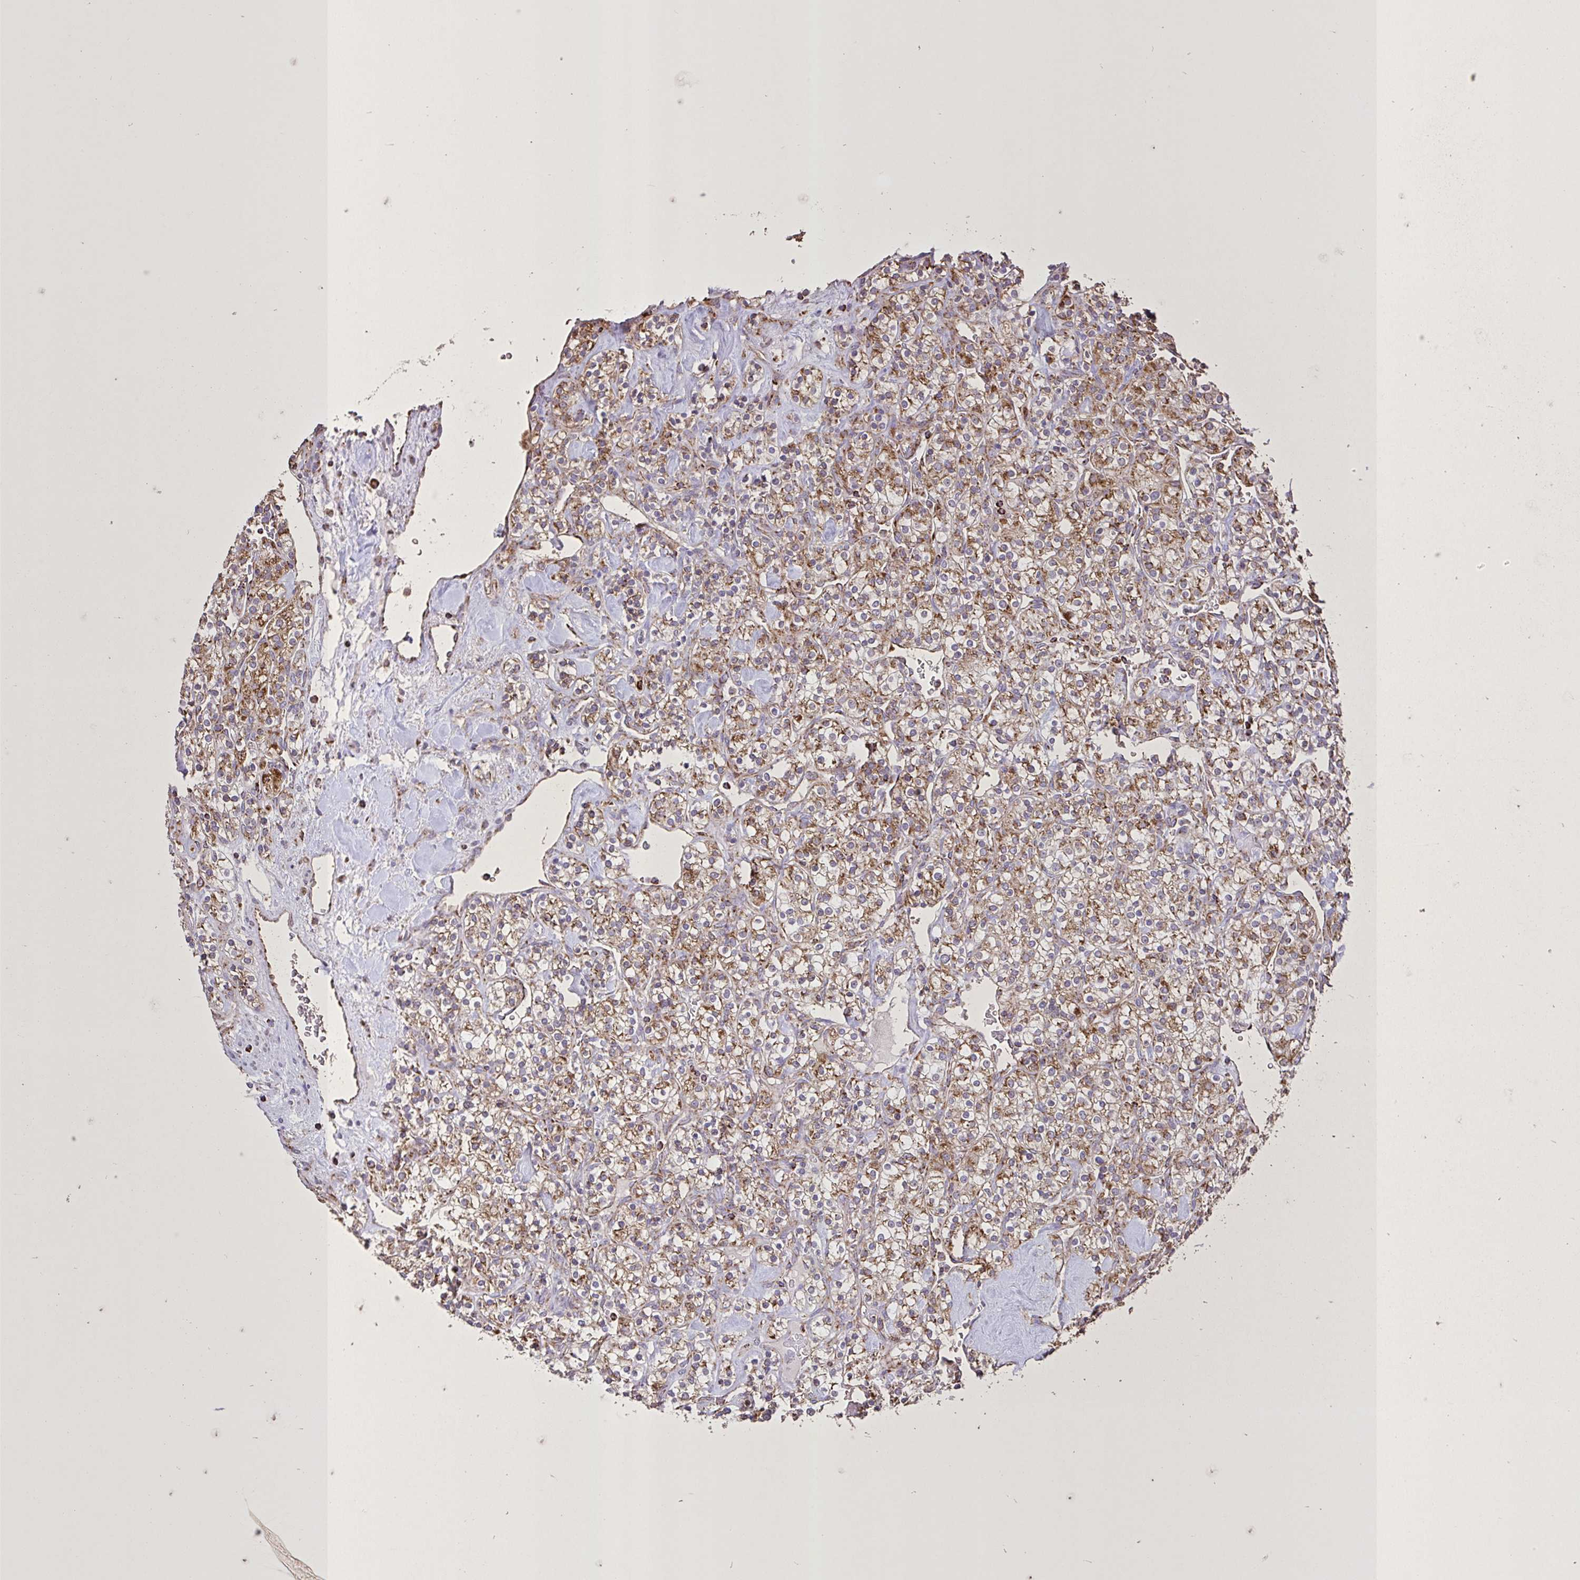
{"staining": {"intensity": "moderate", "quantity": ">75%", "location": "cytoplasmic/membranous"}, "tissue": "renal cancer", "cell_type": "Tumor cells", "image_type": "cancer", "snomed": [{"axis": "morphology", "description": "Adenocarcinoma, NOS"}, {"axis": "topography", "description": "Kidney"}], "caption": "Immunohistochemistry of renal cancer (adenocarcinoma) demonstrates medium levels of moderate cytoplasmic/membranous positivity in about >75% of tumor cells. Ihc stains the protein of interest in brown and the nuclei are stained blue.", "gene": "AGK", "patient": {"sex": "male", "age": 77}}